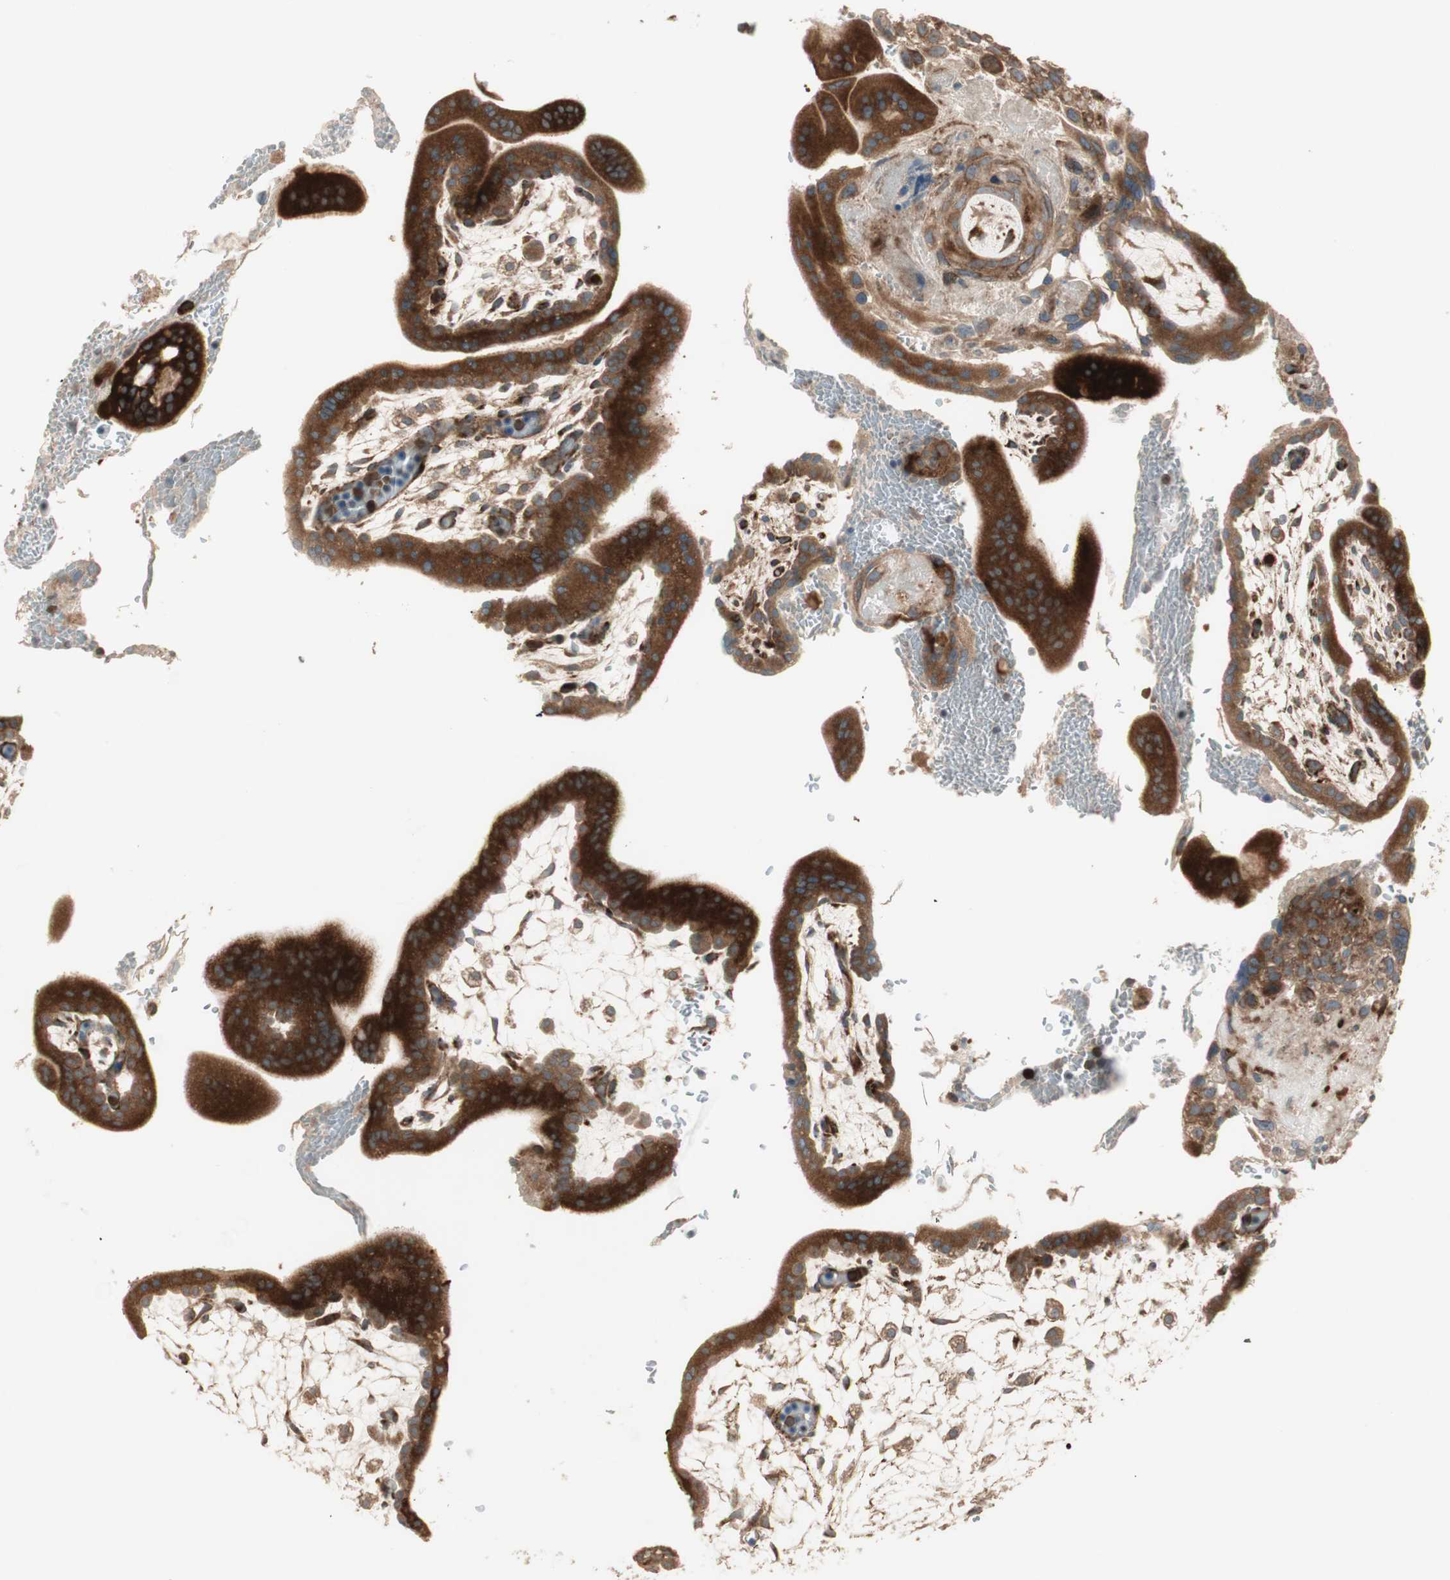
{"staining": {"intensity": "strong", "quantity": ">75%", "location": "cytoplasmic/membranous"}, "tissue": "placenta", "cell_type": "Trophoblastic cells", "image_type": "normal", "snomed": [{"axis": "morphology", "description": "Normal tissue, NOS"}, {"axis": "topography", "description": "Placenta"}], "caption": "Strong cytoplasmic/membranous staining for a protein is seen in approximately >75% of trophoblastic cells of unremarkable placenta using immunohistochemistry.", "gene": "PPP2R5E", "patient": {"sex": "female", "age": 35}}